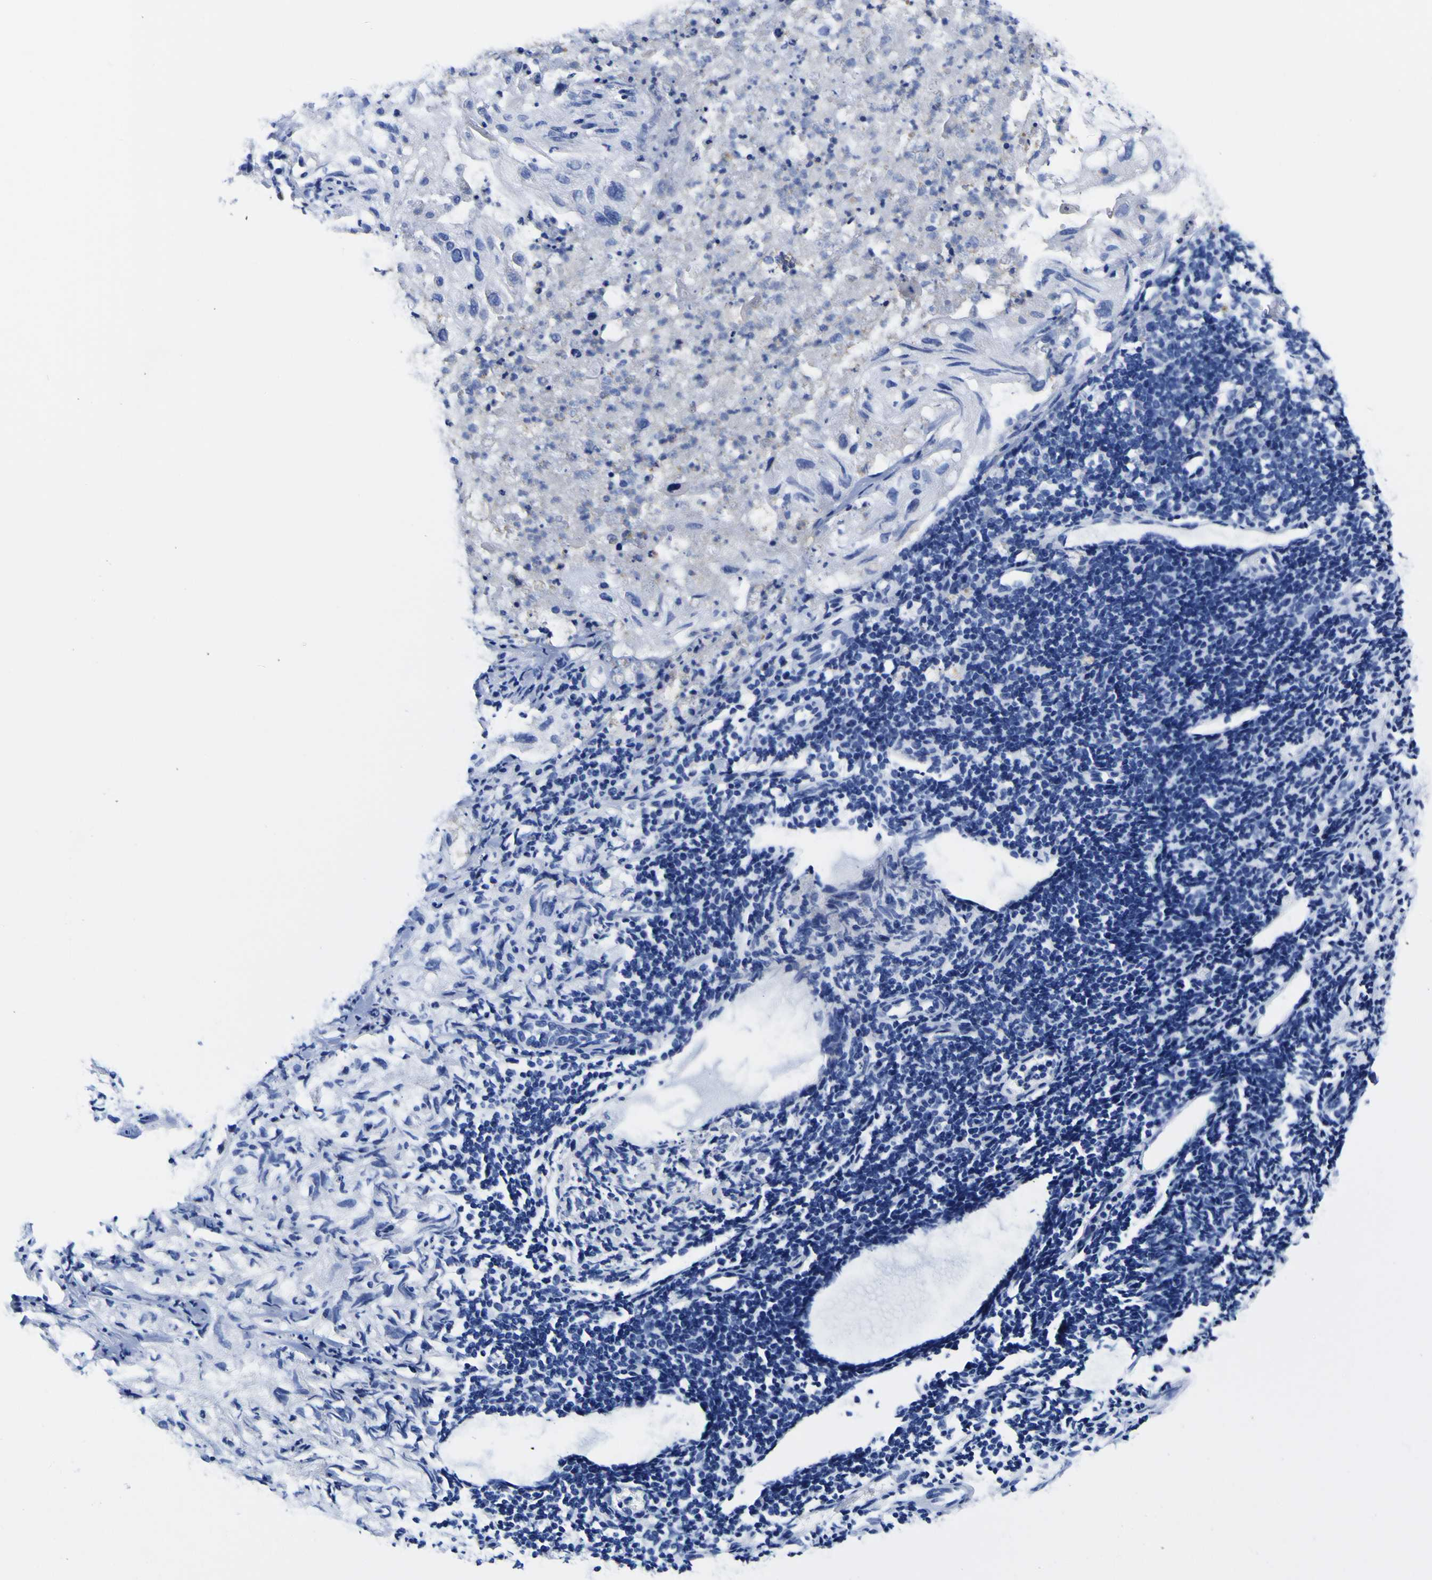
{"staining": {"intensity": "negative", "quantity": "none", "location": "none"}, "tissue": "lung cancer", "cell_type": "Tumor cells", "image_type": "cancer", "snomed": [{"axis": "morphology", "description": "Inflammation, NOS"}, {"axis": "morphology", "description": "Squamous cell carcinoma, NOS"}, {"axis": "topography", "description": "Lymph node"}, {"axis": "topography", "description": "Soft tissue"}, {"axis": "topography", "description": "Lung"}], "caption": "Immunohistochemistry (IHC) micrograph of squamous cell carcinoma (lung) stained for a protein (brown), which displays no expression in tumor cells.", "gene": "HLA-DQA1", "patient": {"sex": "male", "age": 66}}